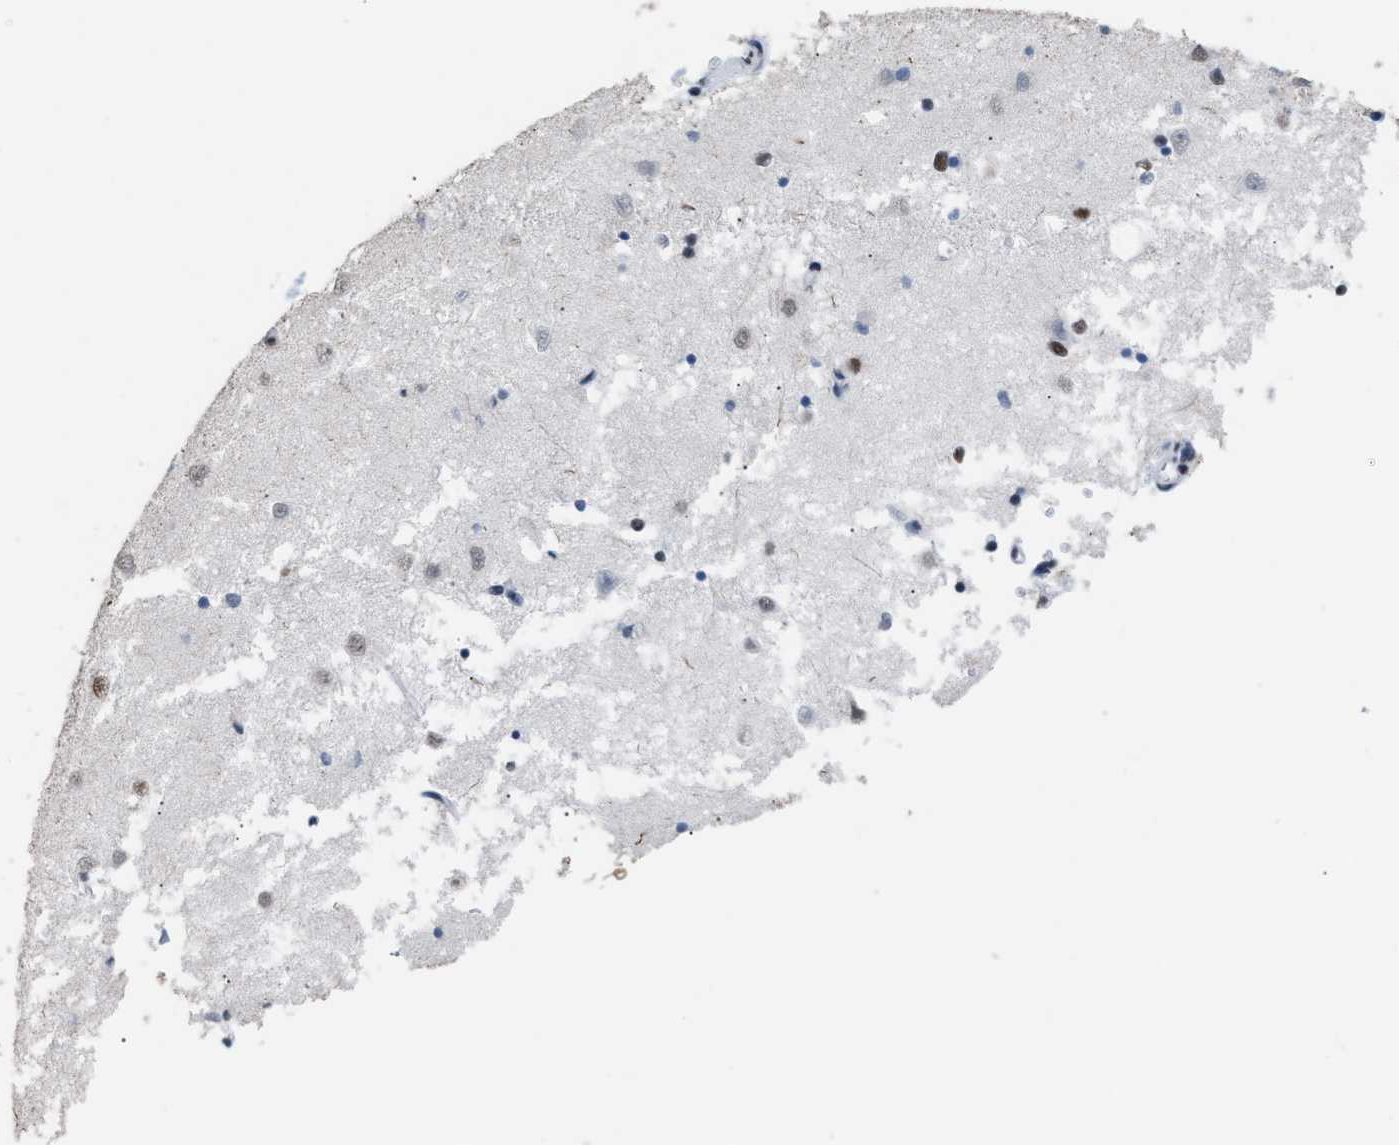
{"staining": {"intensity": "weak", "quantity": "<25%", "location": "nuclear"}, "tissue": "caudate", "cell_type": "Glial cells", "image_type": "normal", "snomed": [{"axis": "morphology", "description": "Normal tissue, NOS"}, {"axis": "topography", "description": "Lateral ventricle wall"}], "caption": "Normal caudate was stained to show a protein in brown. There is no significant expression in glial cells. Brightfield microscopy of immunohistochemistry (IHC) stained with DAB (3,3'-diaminobenzidine) (brown) and hematoxylin (blue), captured at high magnification.", "gene": "CCAR2", "patient": {"sex": "female", "age": 19}}